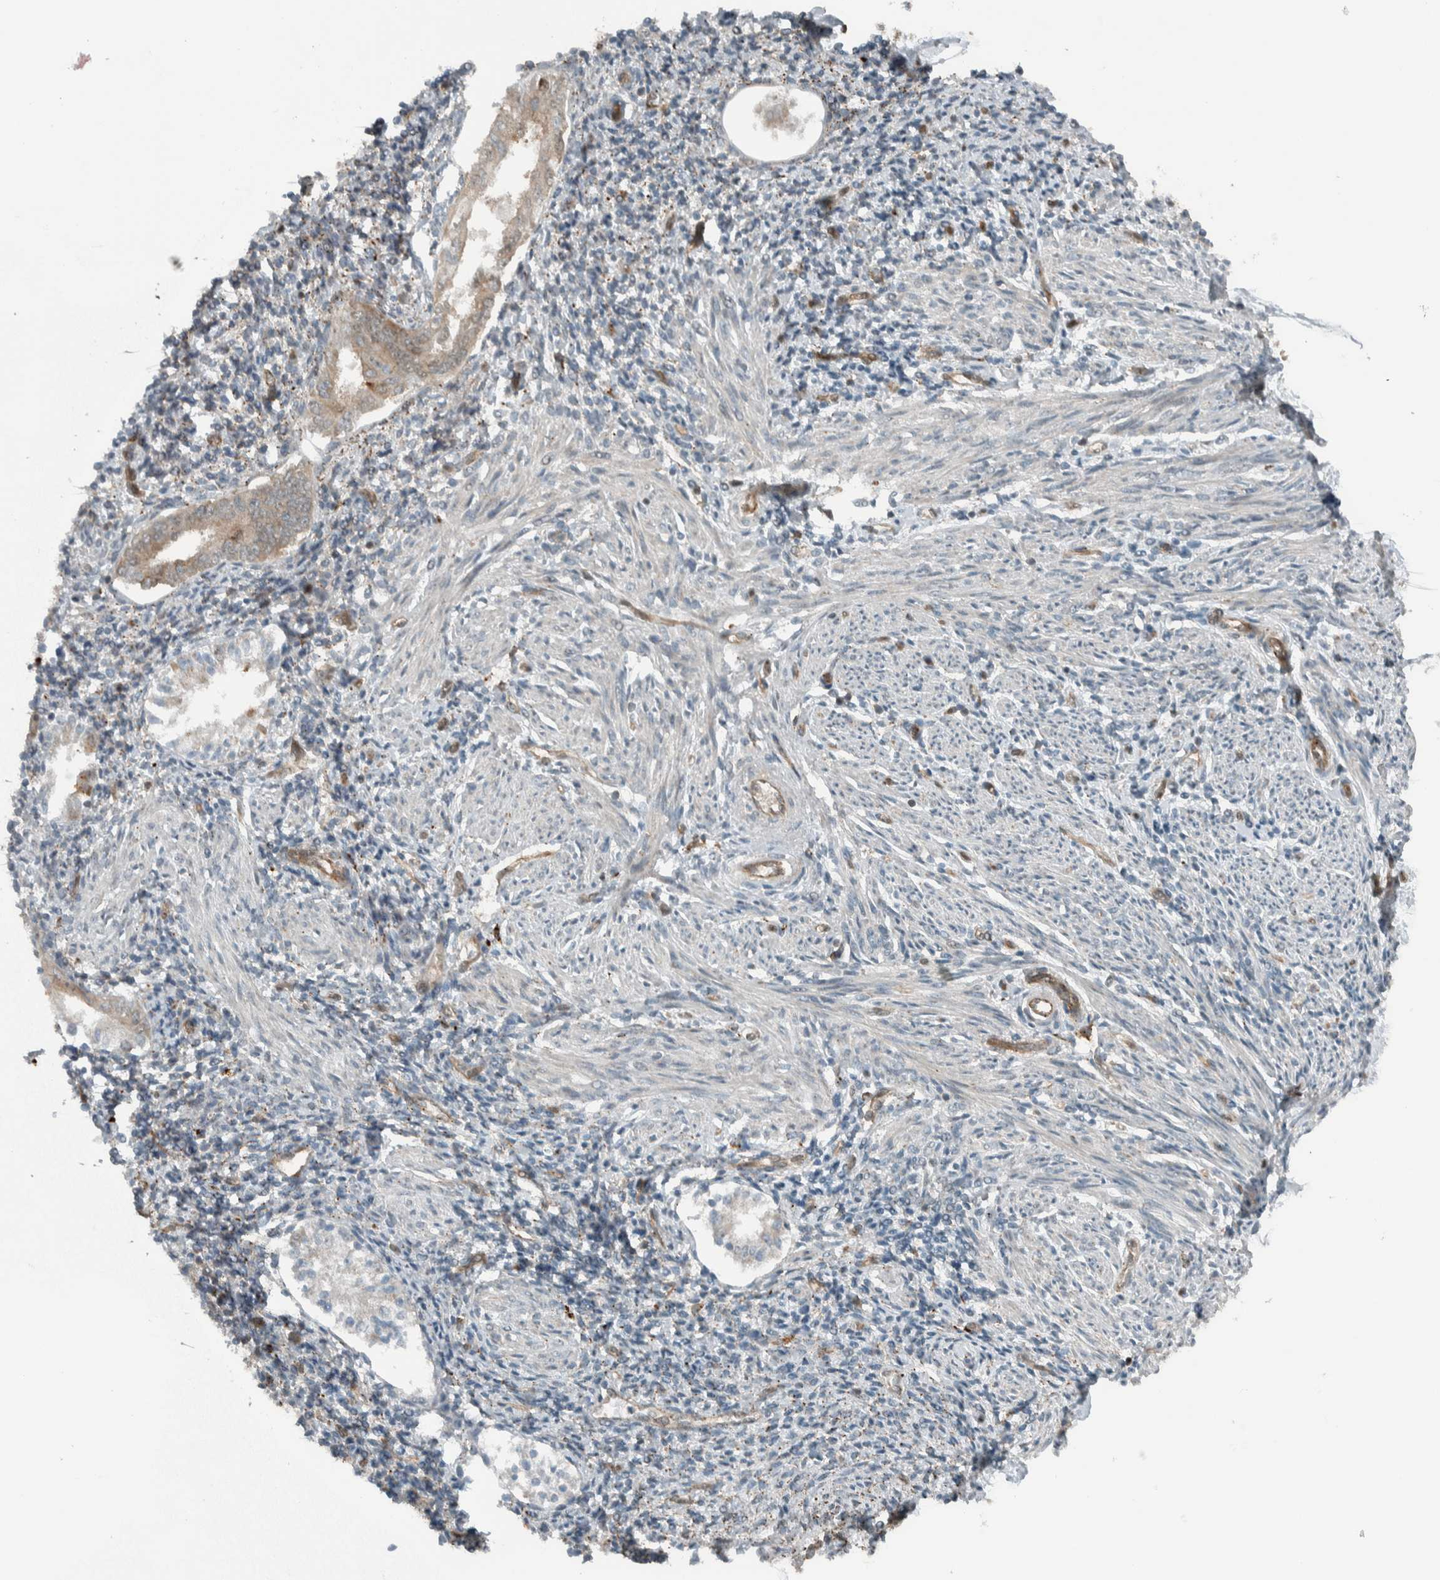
{"staining": {"intensity": "moderate", "quantity": ">75%", "location": "cytoplasmic/membranous"}, "tissue": "endometrium", "cell_type": "Cells in endometrial stroma", "image_type": "normal", "snomed": [{"axis": "morphology", "description": "Normal tissue, NOS"}, {"axis": "topography", "description": "Endometrium"}], "caption": "This is an image of immunohistochemistry (IHC) staining of unremarkable endometrium, which shows moderate staining in the cytoplasmic/membranous of cells in endometrial stroma.", "gene": "GIGYF1", "patient": {"sex": "female", "age": 66}}